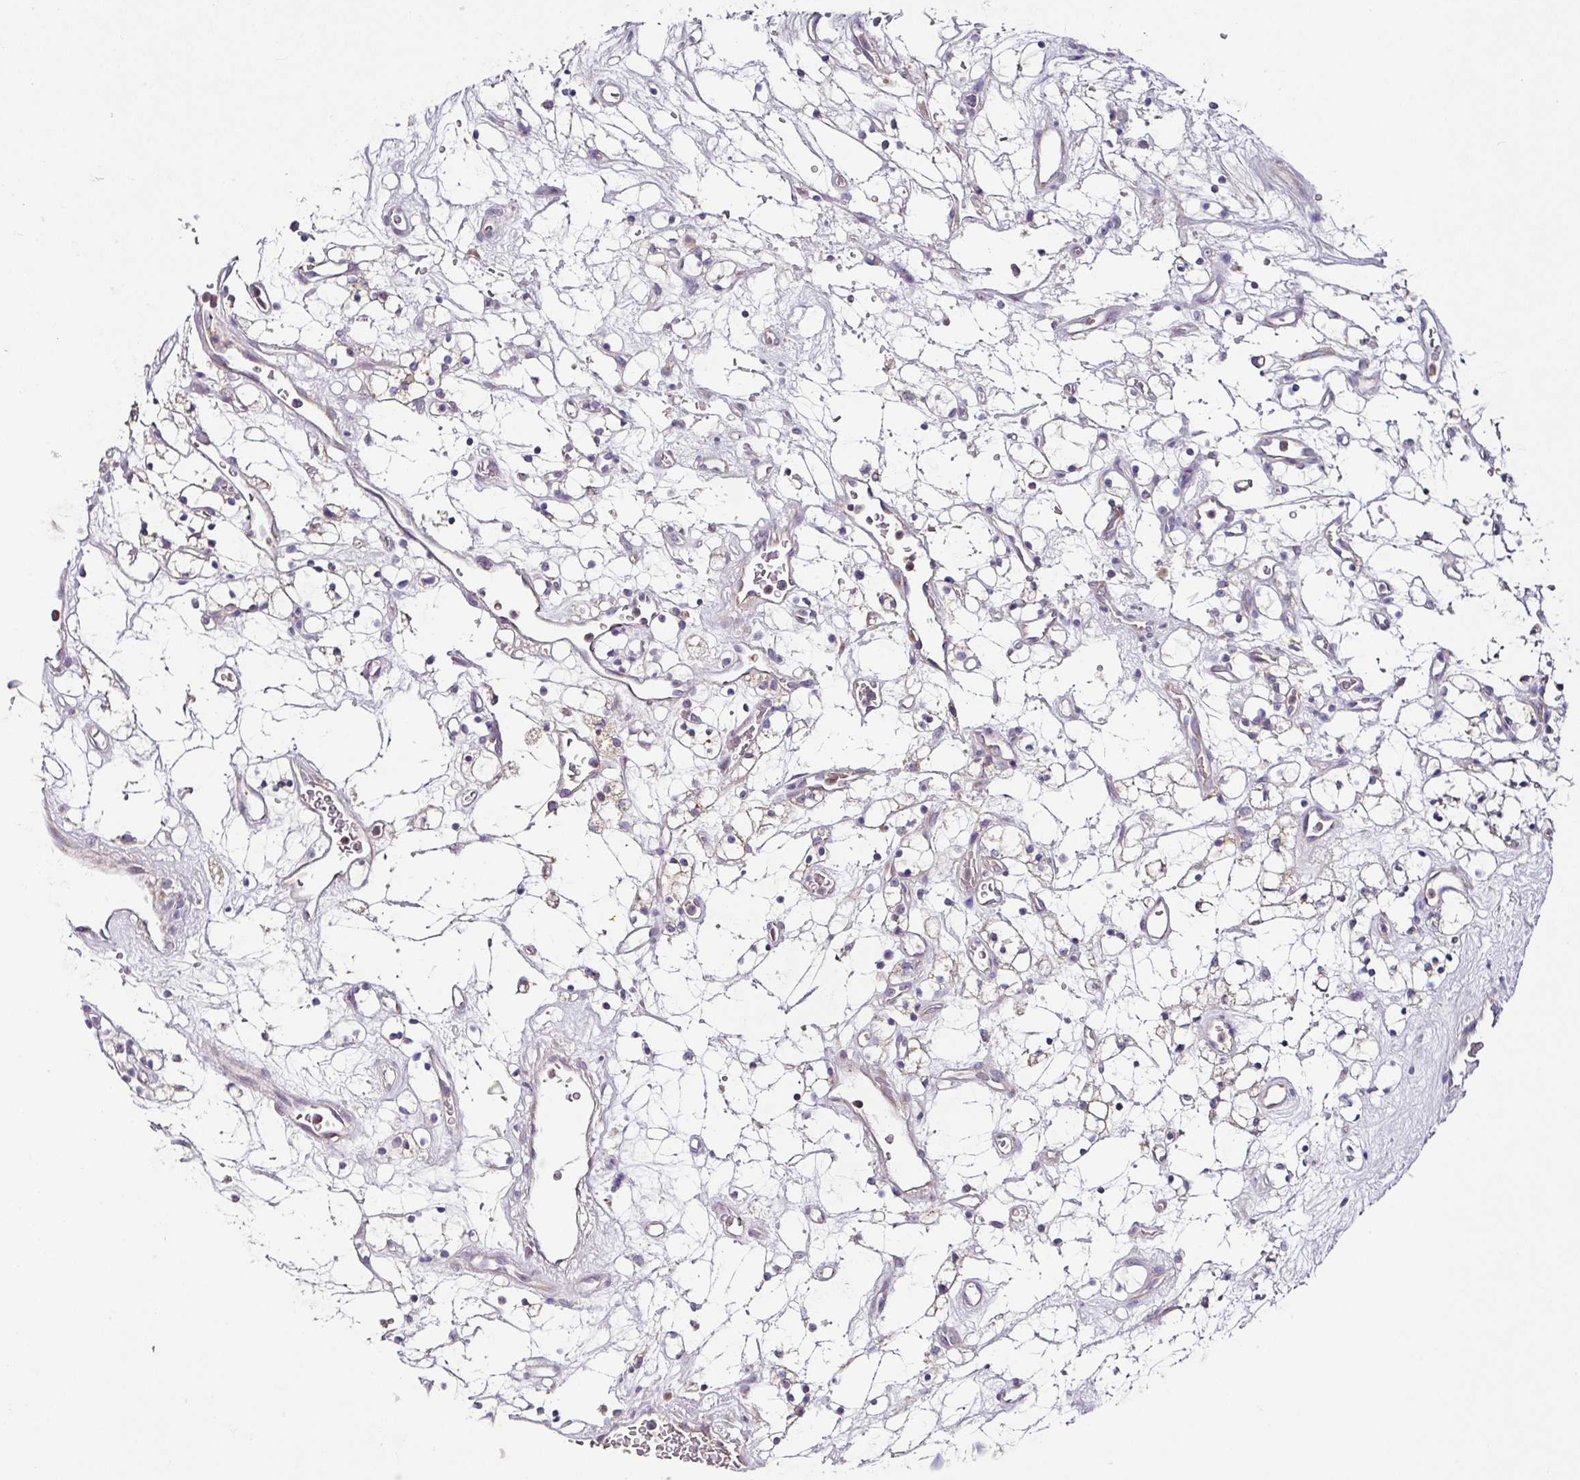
{"staining": {"intensity": "negative", "quantity": "none", "location": "none"}, "tissue": "renal cancer", "cell_type": "Tumor cells", "image_type": "cancer", "snomed": [{"axis": "morphology", "description": "Adenocarcinoma, NOS"}, {"axis": "topography", "description": "Kidney"}], "caption": "Image shows no protein positivity in tumor cells of adenocarcinoma (renal) tissue.", "gene": "SKIC2", "patient": {"sex": "female", "age": 69}}